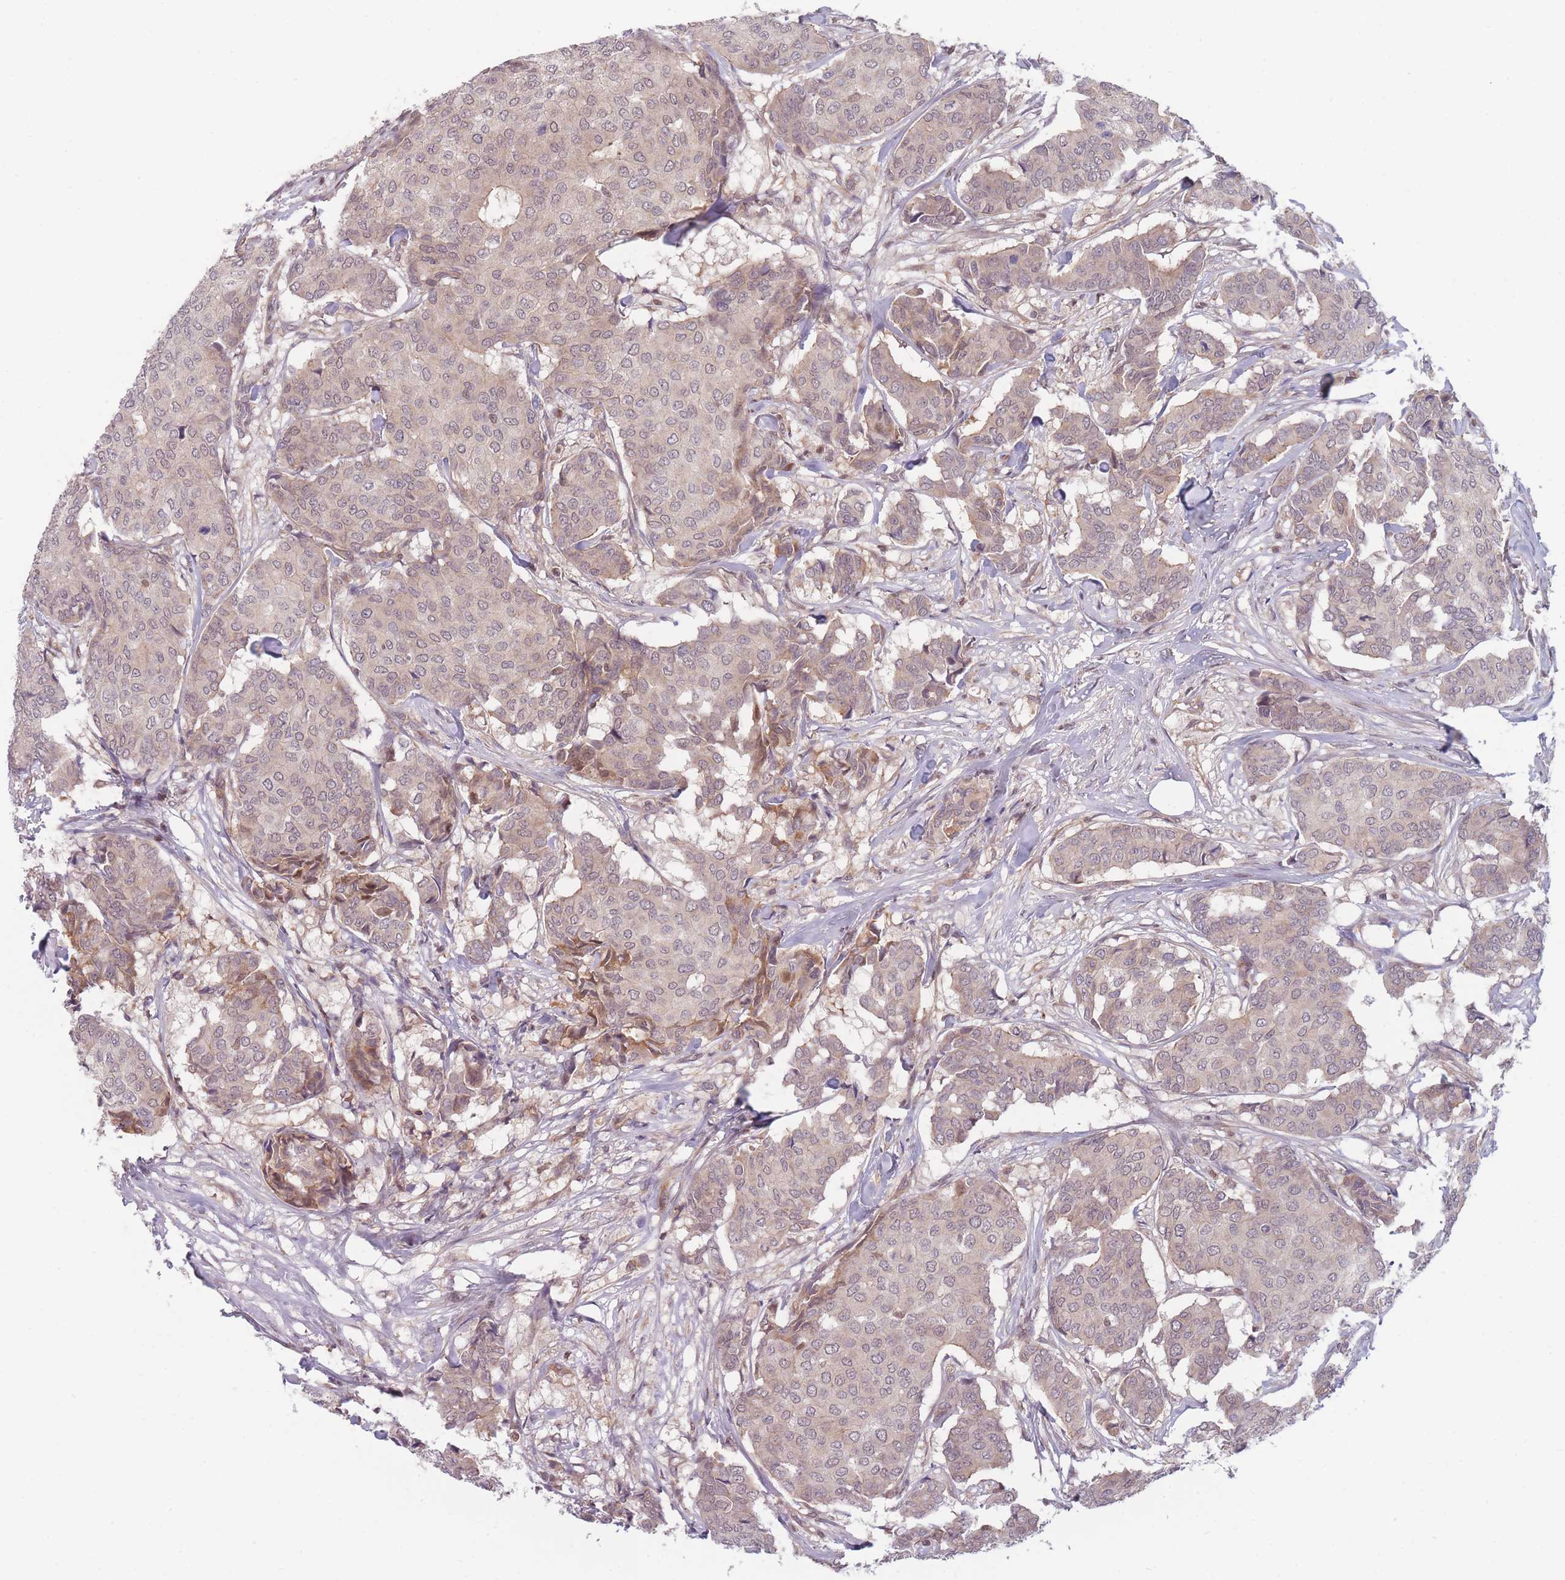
{"staining": {"intensity": "moderate", "quantity": "<25%", "location": "cytoplasmic/membranous"}, "tissue": "breast cancer", "cell_type": "Tumor cells", "image_type": "cancer", "snomed": [{"axis": "morphology", "description": "Duct carcinoma"}, {"axis": "topography", "description": "Breast"}], "caption": "Immunohistochemical staining of human invasive ductal carcinoma (breast) exhibits moderate cytoplasmic/membranous protein expression in about <25% of tumor cells.", "gene": "FAM153A", "patient": {"sex": "female", "age": 75}}